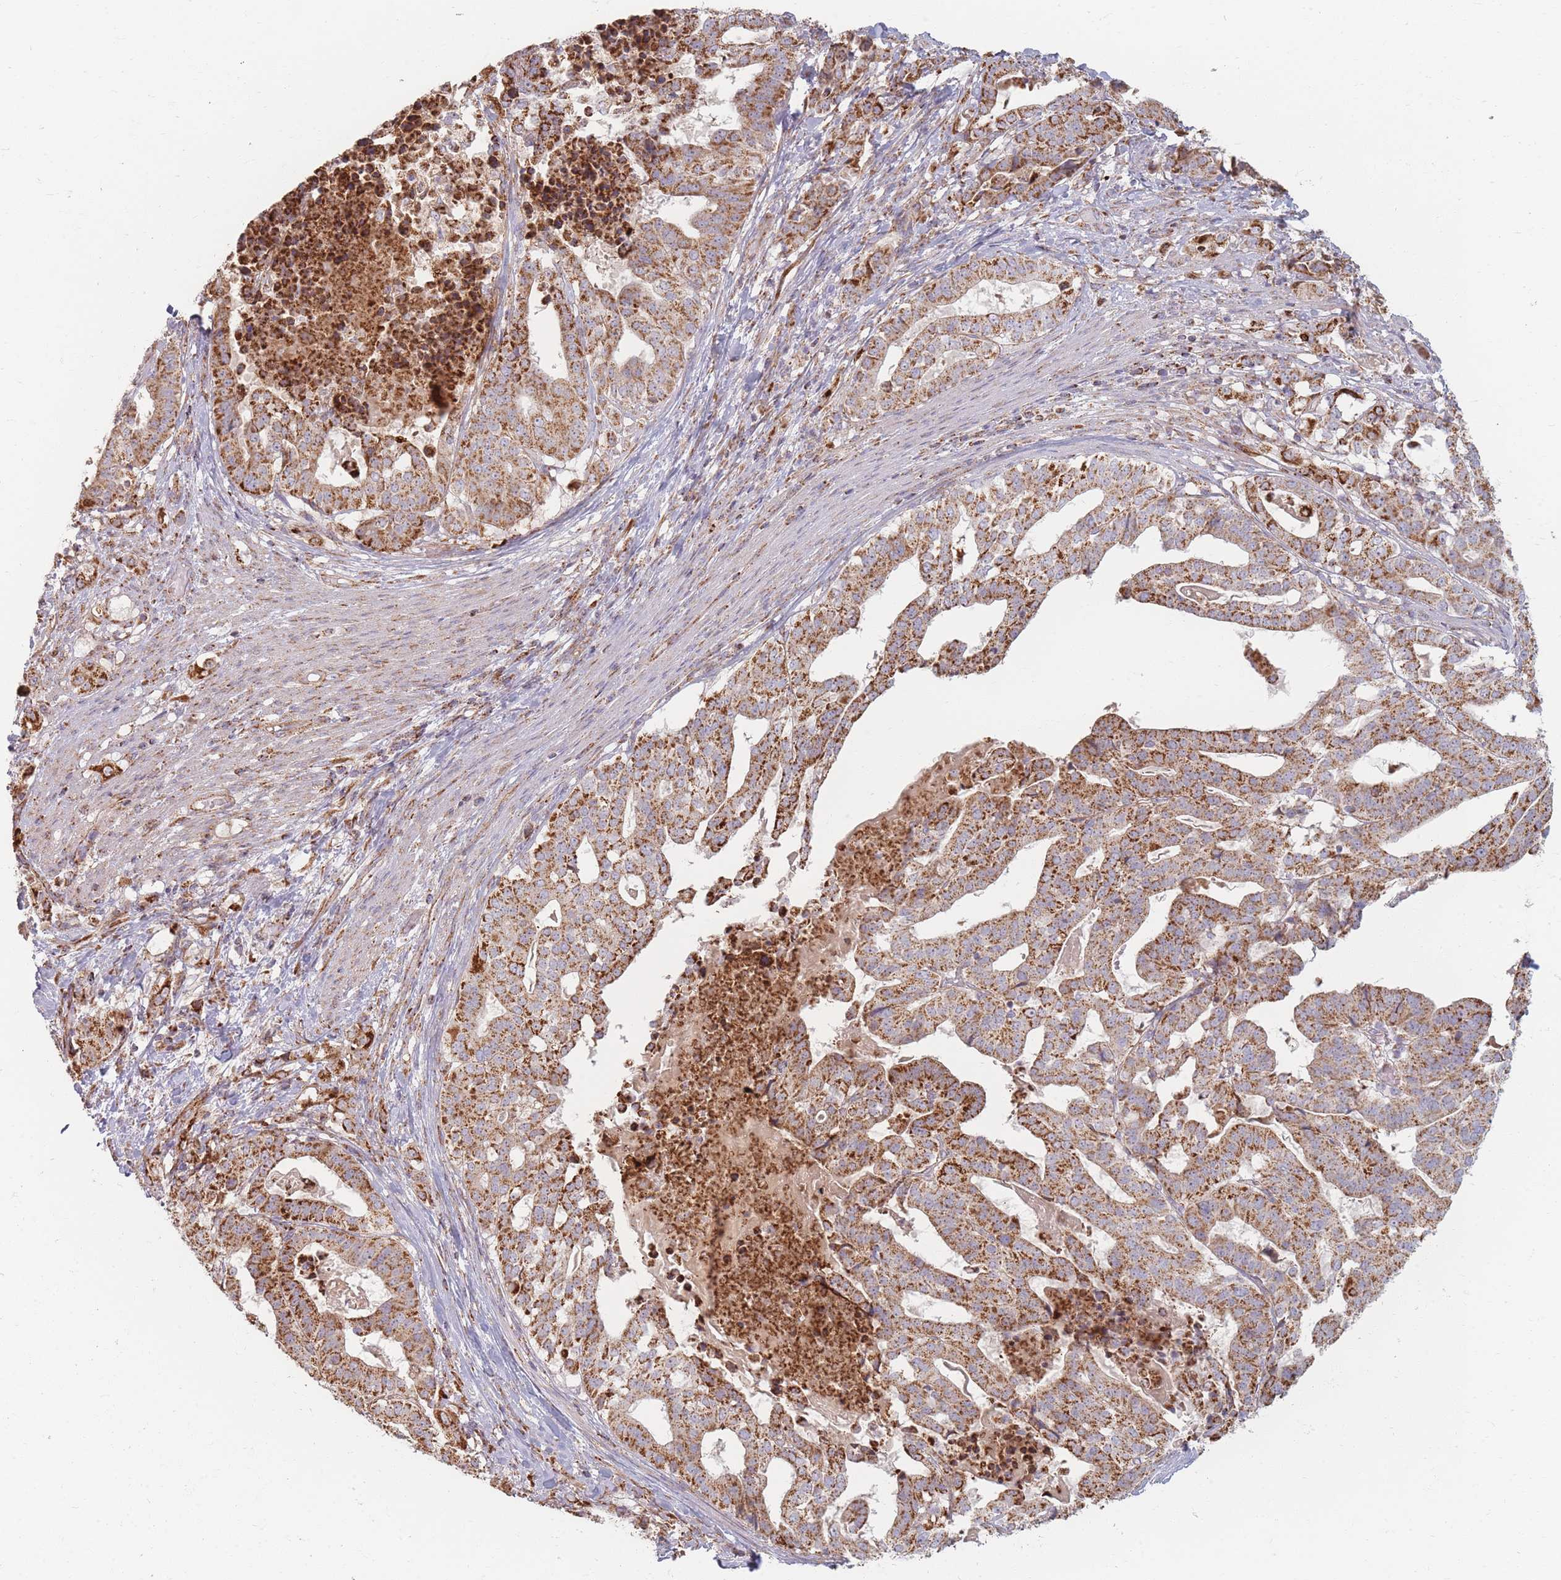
{"staining": {"intensity": "strong", "quantity": ">75%", "location": "cytoplasmic/membranous"}, "tissue": "stomach cancer", "cell_type": "Tumor cells", "image_type": "cancer", "snomed": [{"axis": "morphology", "description": "Adenocarcinoma, NOS"}, {"axis": "topography", "description": "Stomach"}], "caption": "Adenocarcinoma (stomach) stained with a brown dye demonstrates strong cytoplasmic/membranous positive positivity in approximately >75% of tumor cells.", "gene": "ESRP2", "patient": {"sex": "male", "age": 48}}